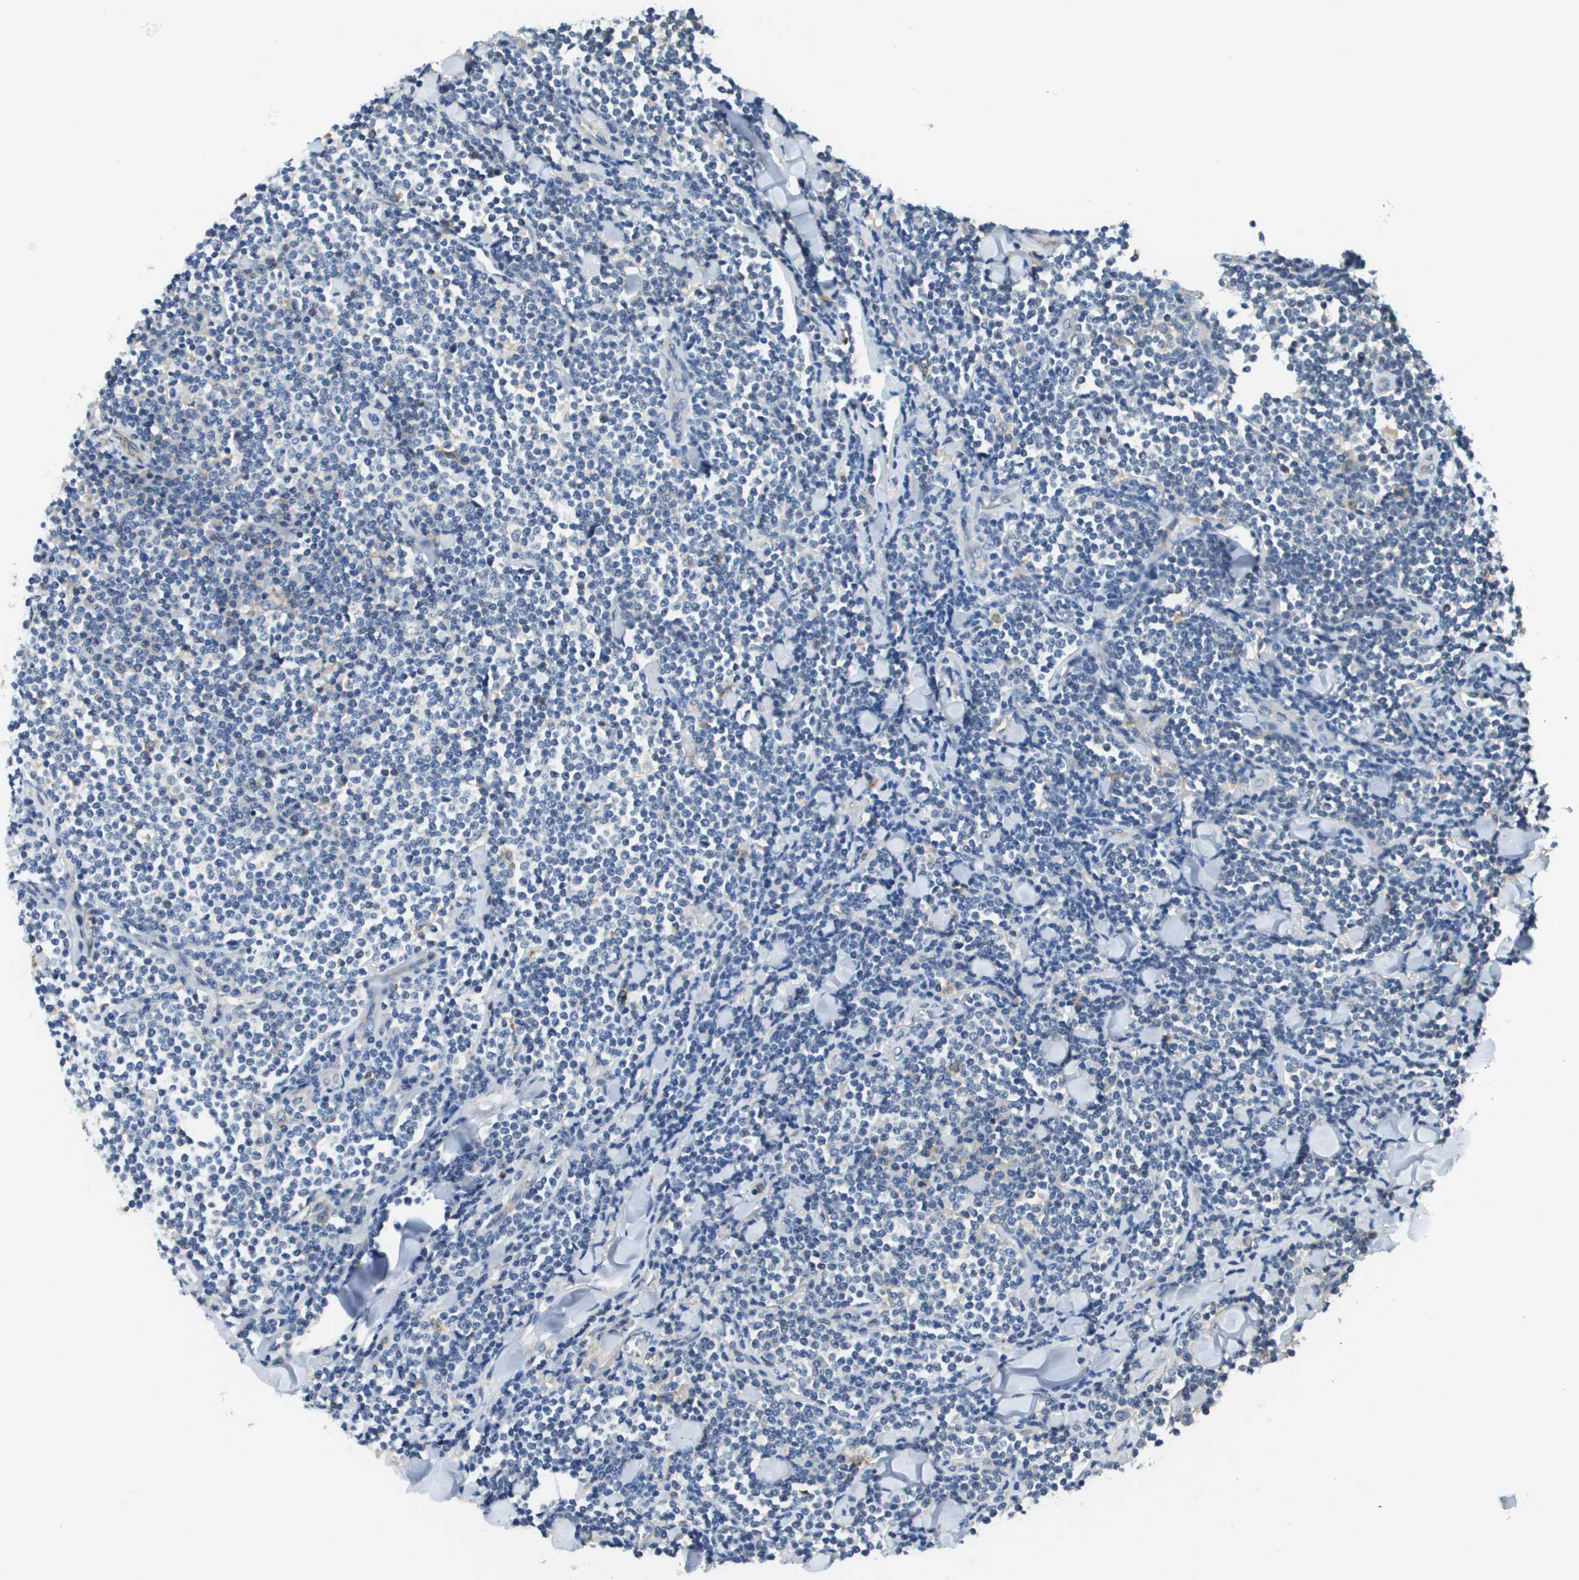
{"staining": {"intensity": "negative", "quantity": "none", "location": "none"}, "tissue": "lymphoma", "cell_type": "Tumor cells", "image_type": "cancer", "snomed": [{"axis": "morphology", "description": "Malignant lymphoma, non-Hodgkin's type, Low grade"}, {"axis": "topography", "description": "Soft tissue"}], "caption": "Immunohistochemistry (IHC) of human low-grade malignant lymphoma, non-Hodgkin's type reveals no positivity in tumor cells.", "gene": "SLC16A3", "patient": {"sex": "male", "age": 92}}